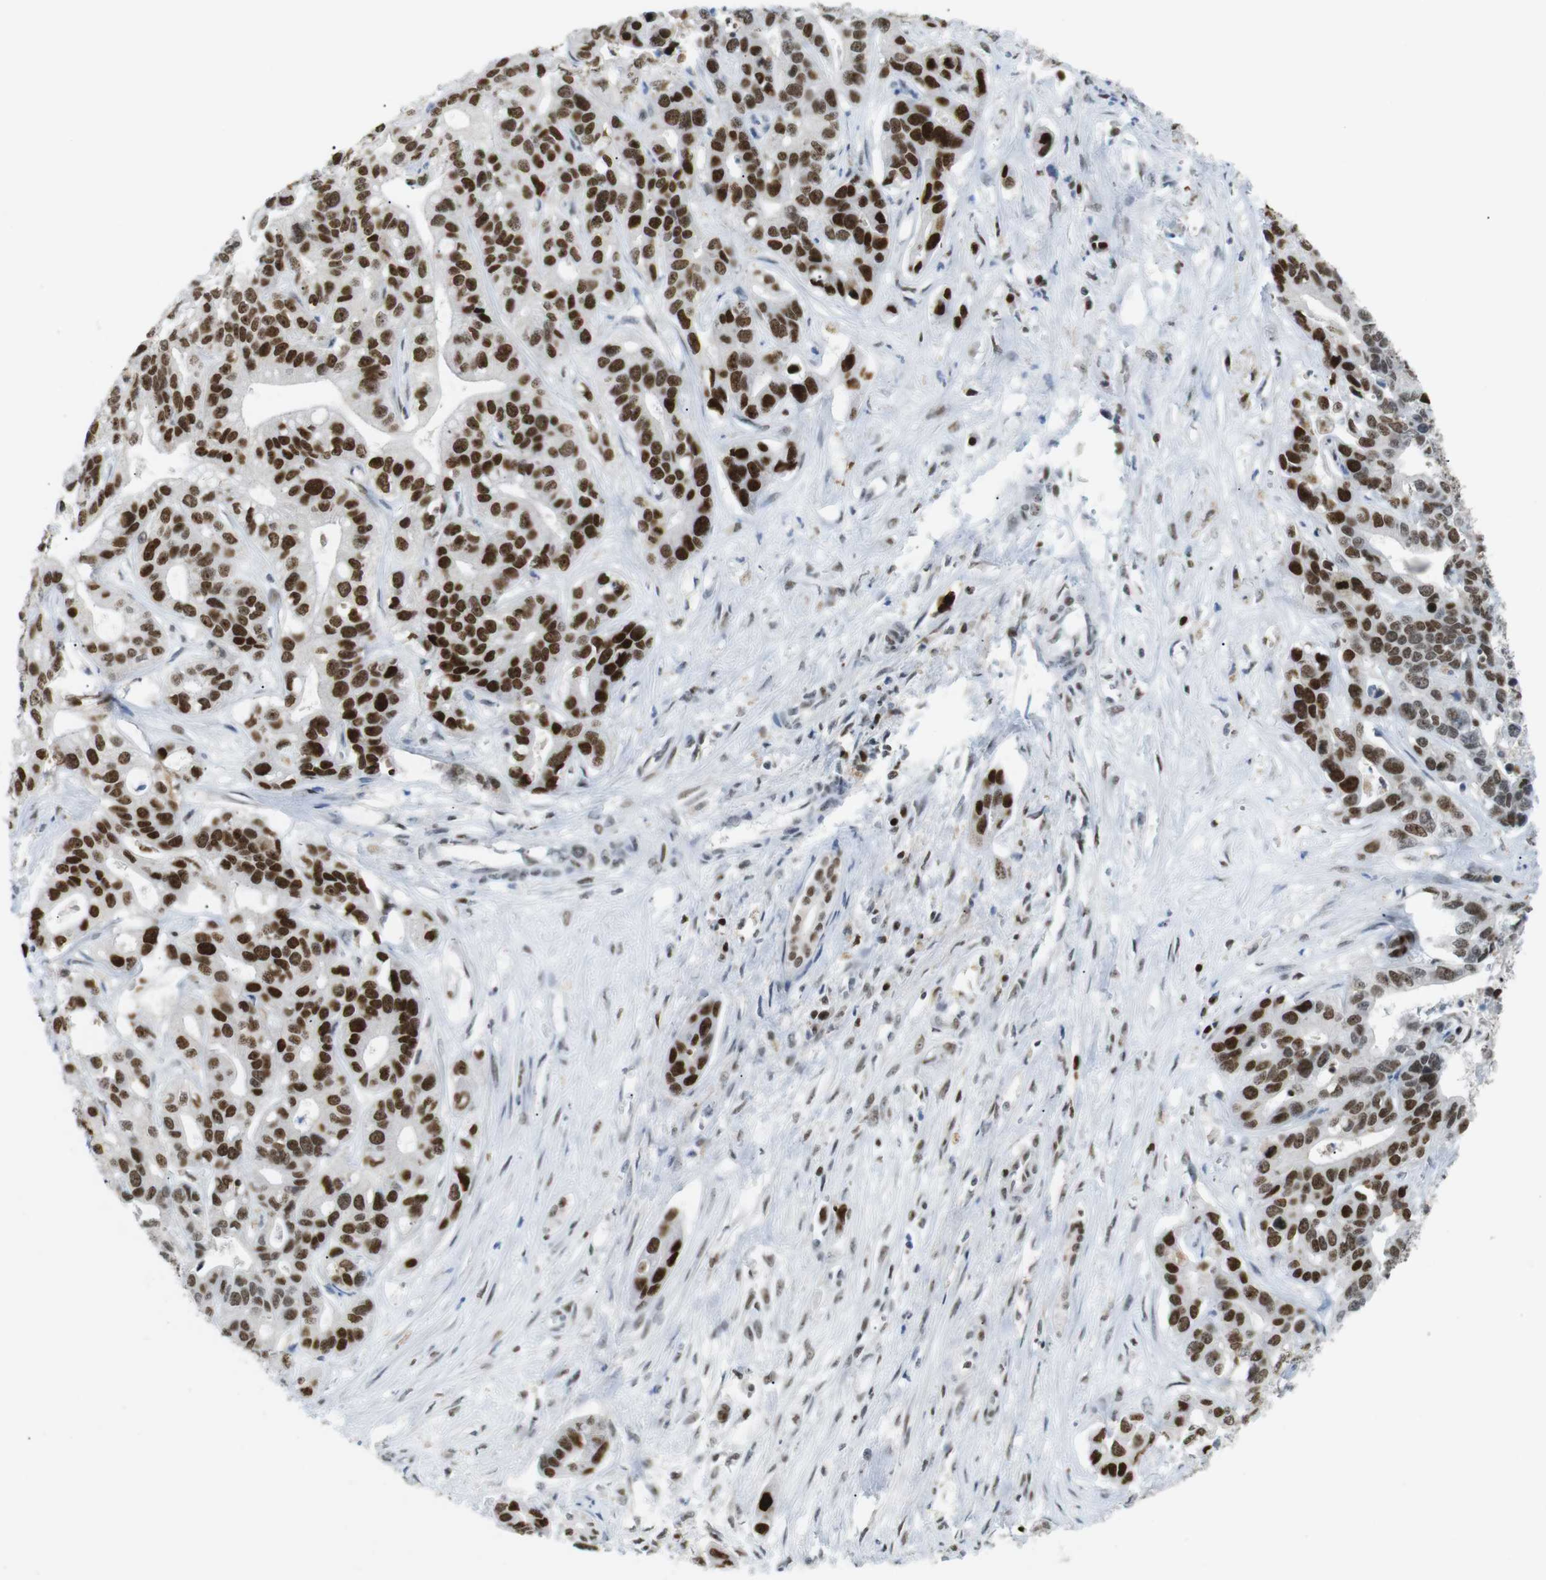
{"staining": {"intensity": "strong", "quantity": ">75%", "location": "nuclear"}, "tissue": "liver cancer", "cell_type": "Tumor cells", "image_type": "cancer", "snomed": [{"axis": "morphology", "description": "Cholangiocarcinoma"}, {"axis": "topography", "description": "Liver"}], "caption": "Immunohistochemical staining of human liver cancer (cholangiocarcinoma) reveals high levels of strong nuclear positivity in about >75% of tumor cells.", "gene": "RIOX2", "patient": {"sex": "female", "age": 65}}